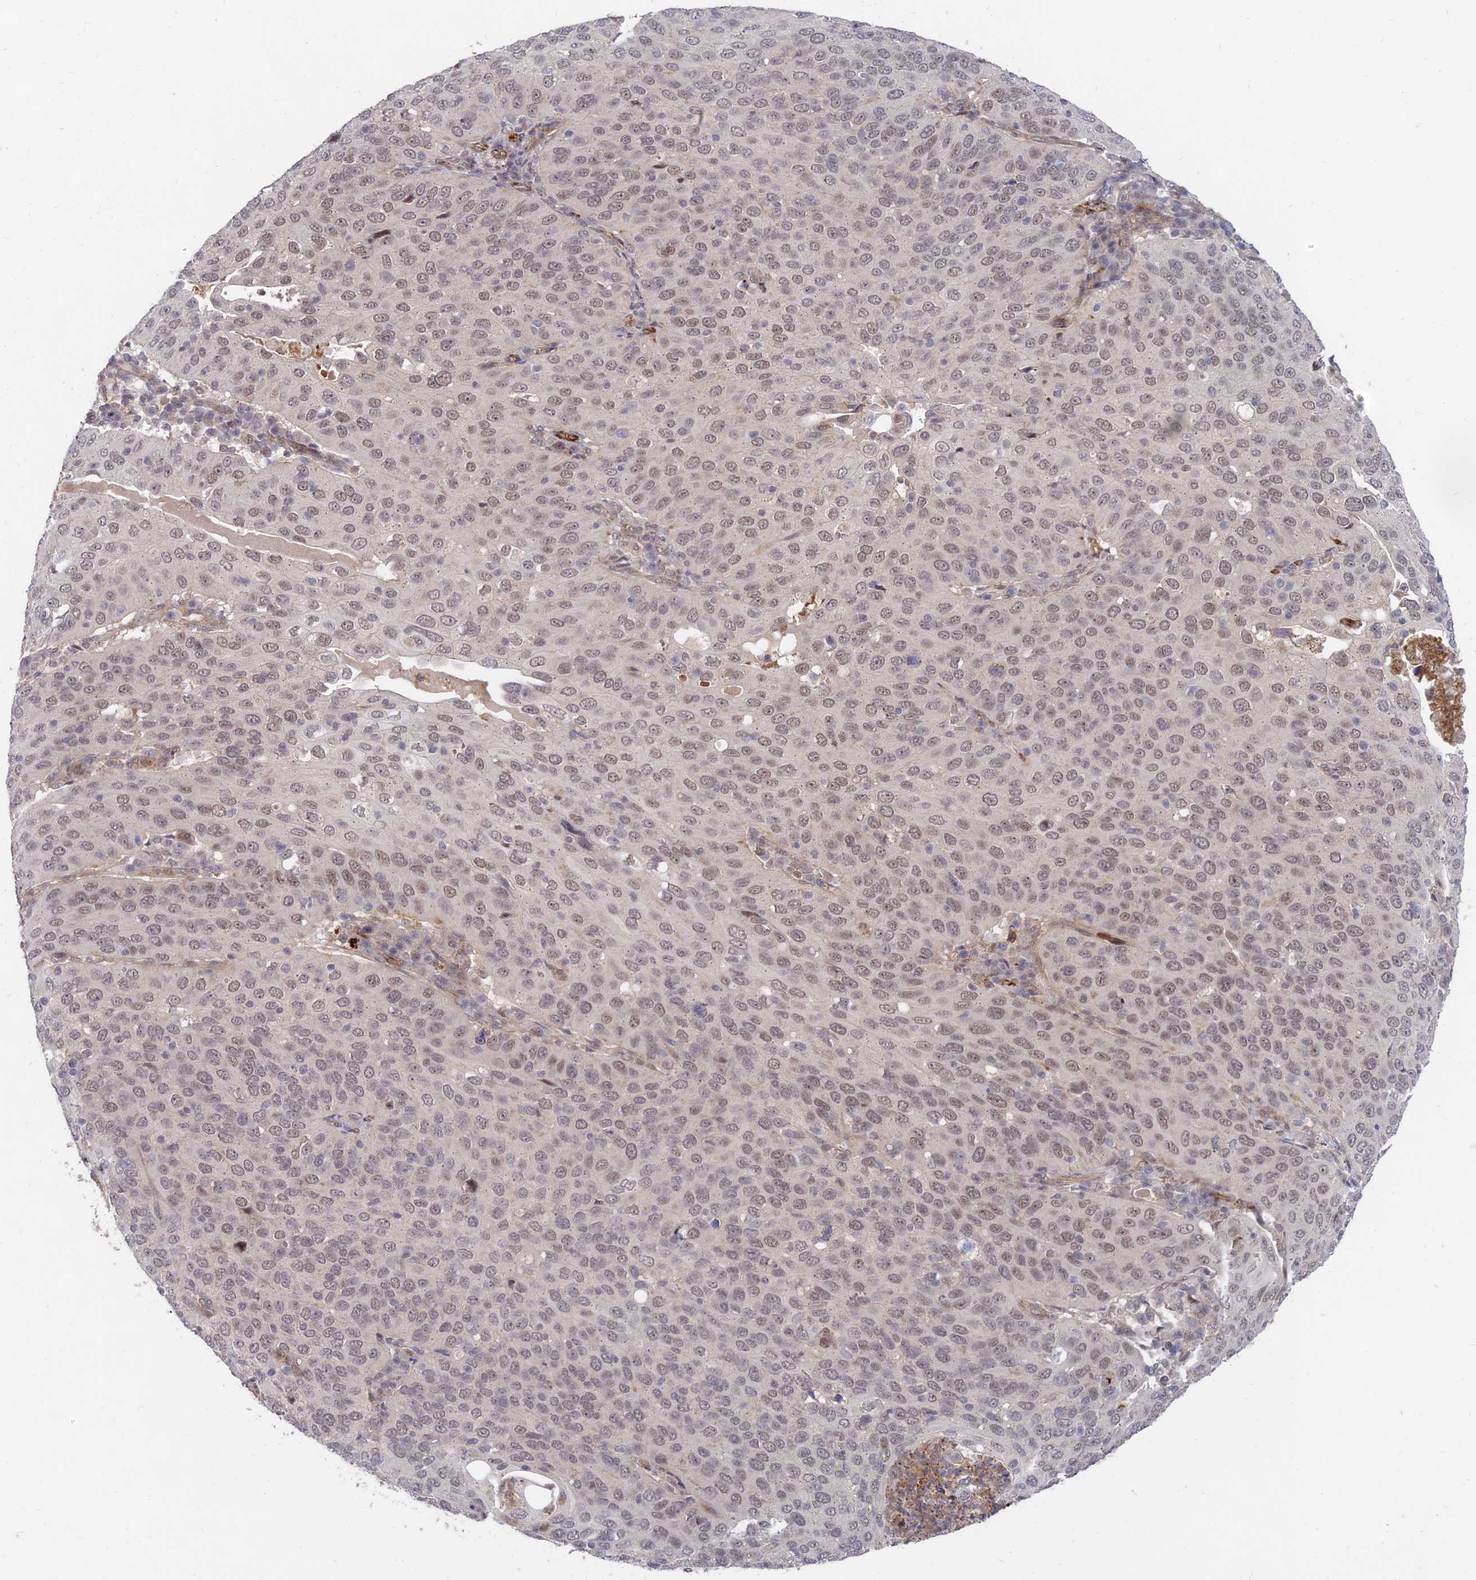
{"staining": {"intensity": "moderate", "quantity": ">75%", "location": "nuclear"}, "tissue": "cervical cancer", "cell_type": "Tumor cells", "image_type": "cancer", "snomed": [{"axis": "morphology", "description": "Squamous cell carcinoma, NOS"}, {"axis": "topography", "description": "Cervix"}], "caption": "The micrograph displays staining of cervical cancer, revealing moderate nuclear protein expression (brown color) within tumor cells.", "gene": "ZNF85", "patient": {"sex": "female", "age": 36}}